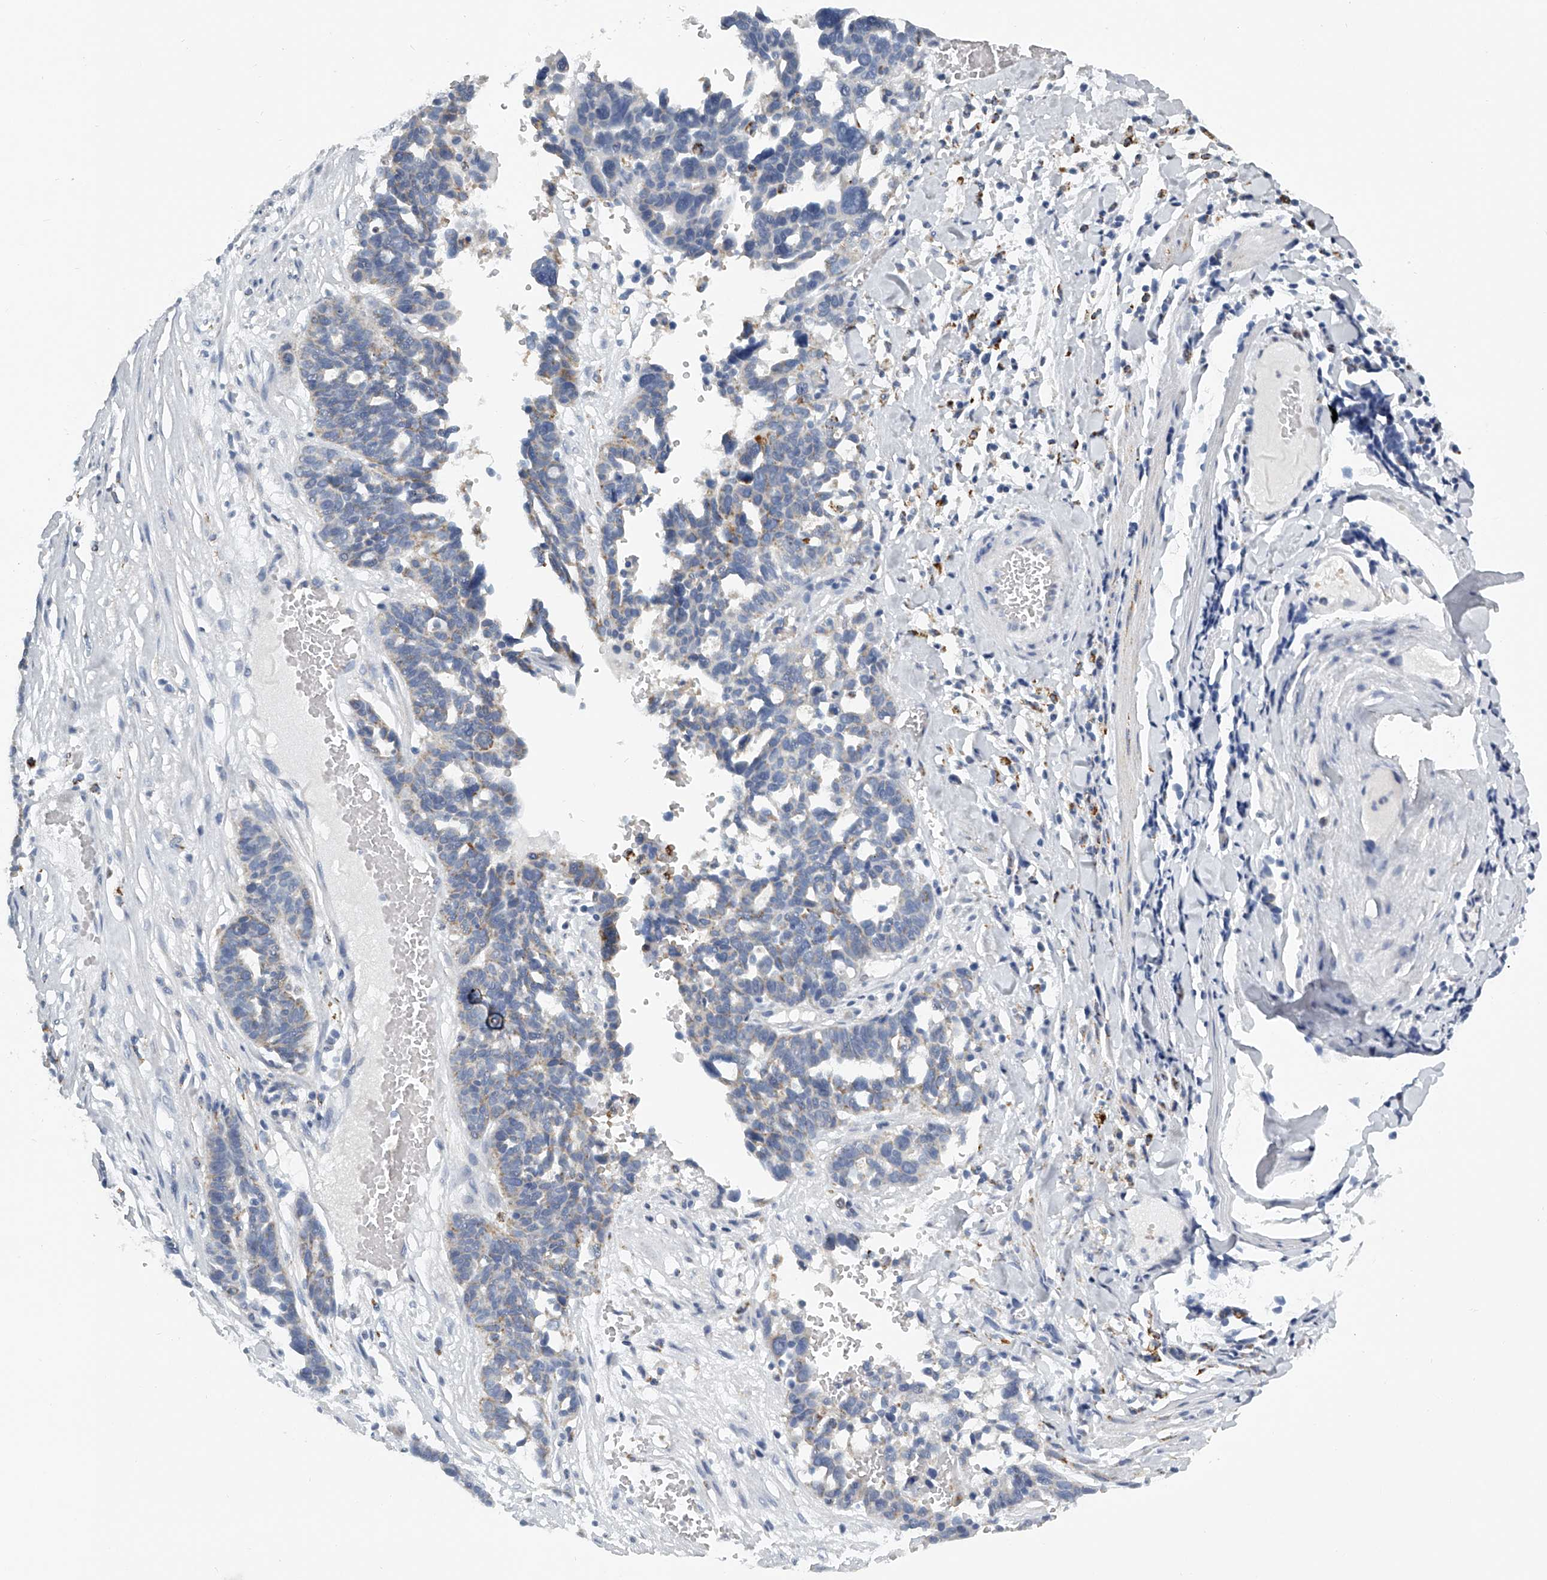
{"staining": {"intensity": "moderate", "quantity": "<25%", "location": "cytoplasmic/membranous"}, "tissue": "ovarian cancer", "cell_type": "Tumor cells", "image_type": "cancer", "snomed": [{"axis": "morphology", "description": "Cystadenocarcinoma, serous, NOS"}, {"axis": "topography", "description": "Ovary"}], "caption": "The histopathology image exhibits a brown stain indicating the presence of a protein in the cytoplasmic/membranous of tumor cells in ovarian serous cystadenocarcinoma.", "gene": "KLHL7", "patient": {"sex": "female", "age": 59}}